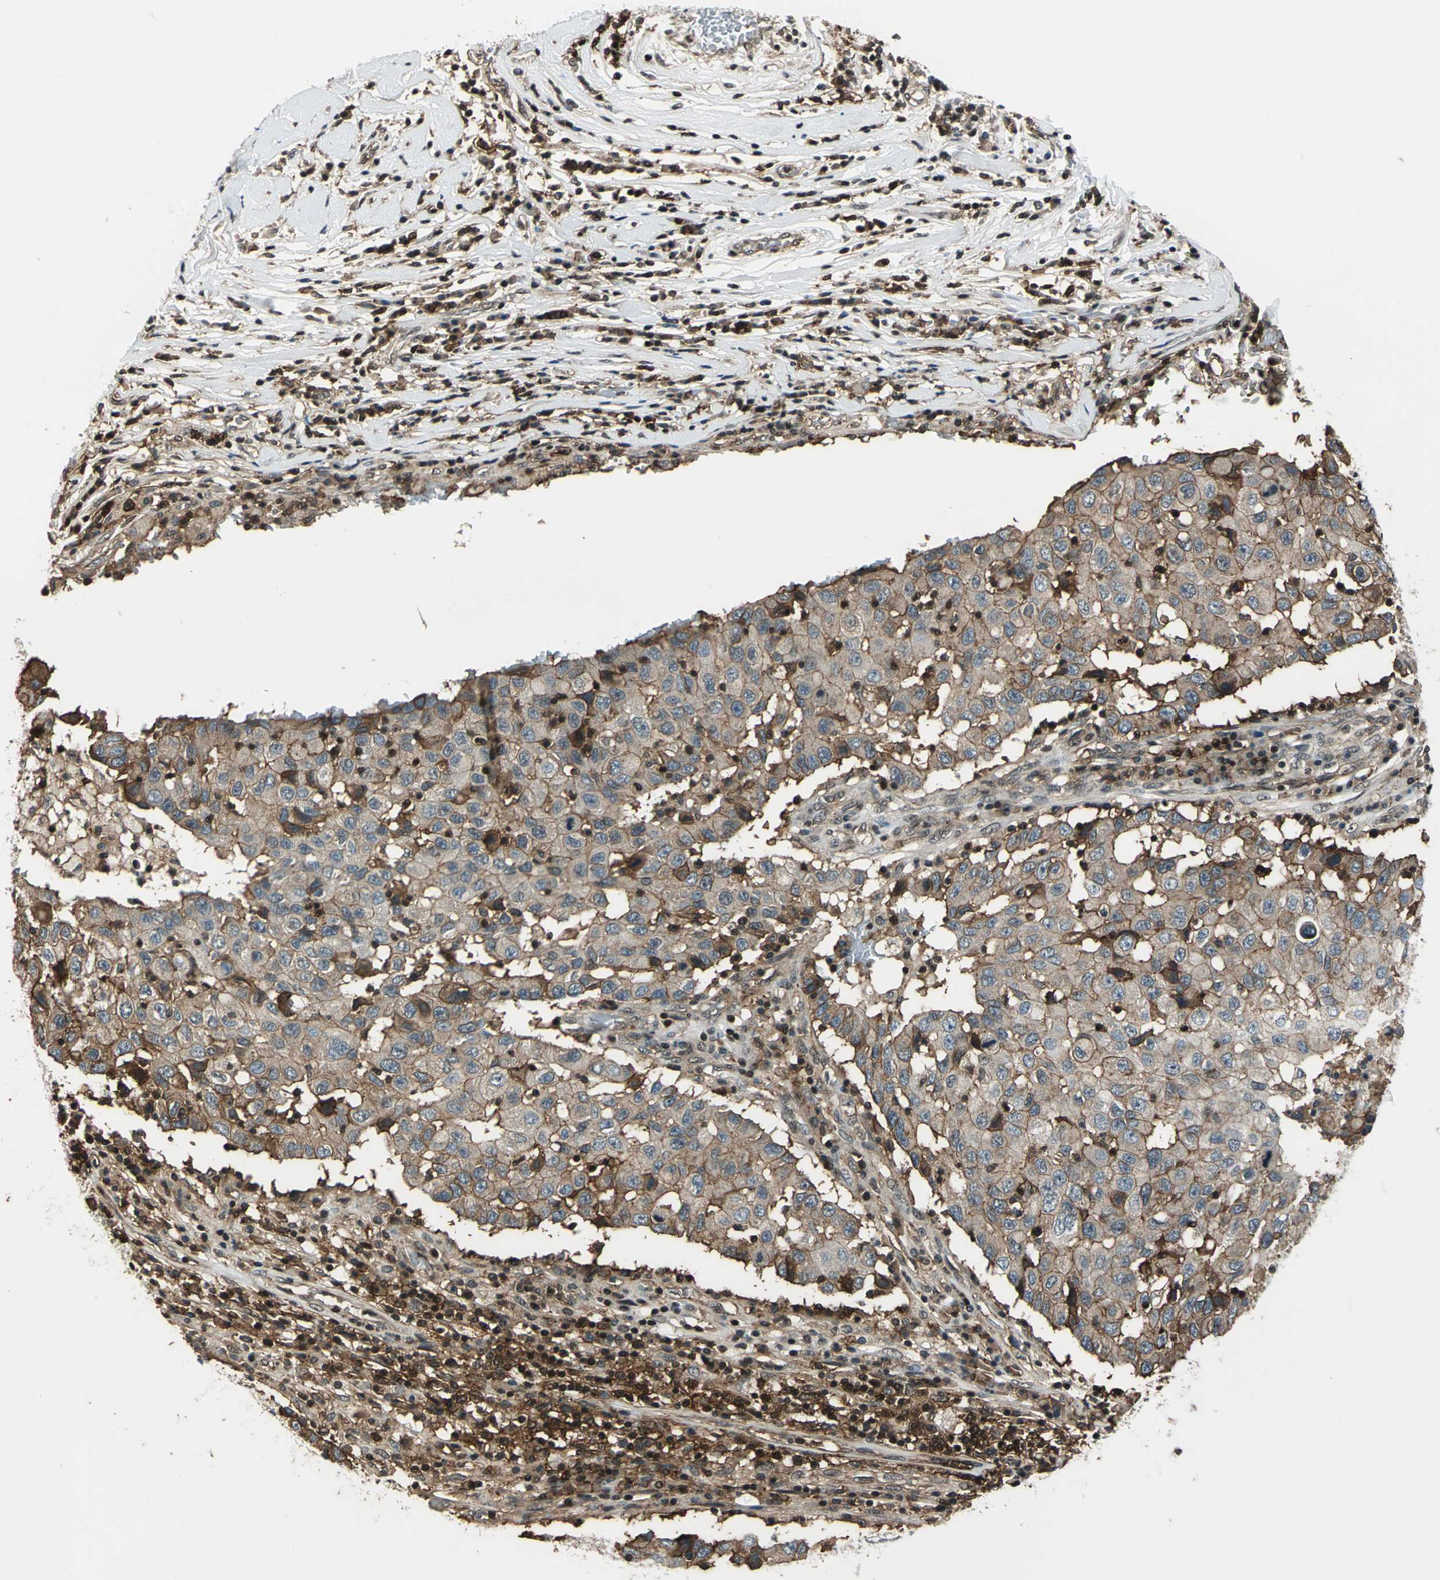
{"staining": {"intensity": "moderate", "quantity": ">75%", "location": "cytoplasmic/membranous"}, "tissue": "breast cancer", "cell_type": "Tumor cells", "image_type": "cancer", "snomed": [{"axis": "morphology", "description": "Duct carcinoma"}, {"axis": "topography", "description": "Breast"}], "caption": "Protein expression by IHC exhibits moderate cytoplasmic/membranous staining in approximately >75% of tumor cells in invasive ductal carcinoma (breast).", "gene": "NR2C2", "patient": {"sex": "female", "age": 27}}